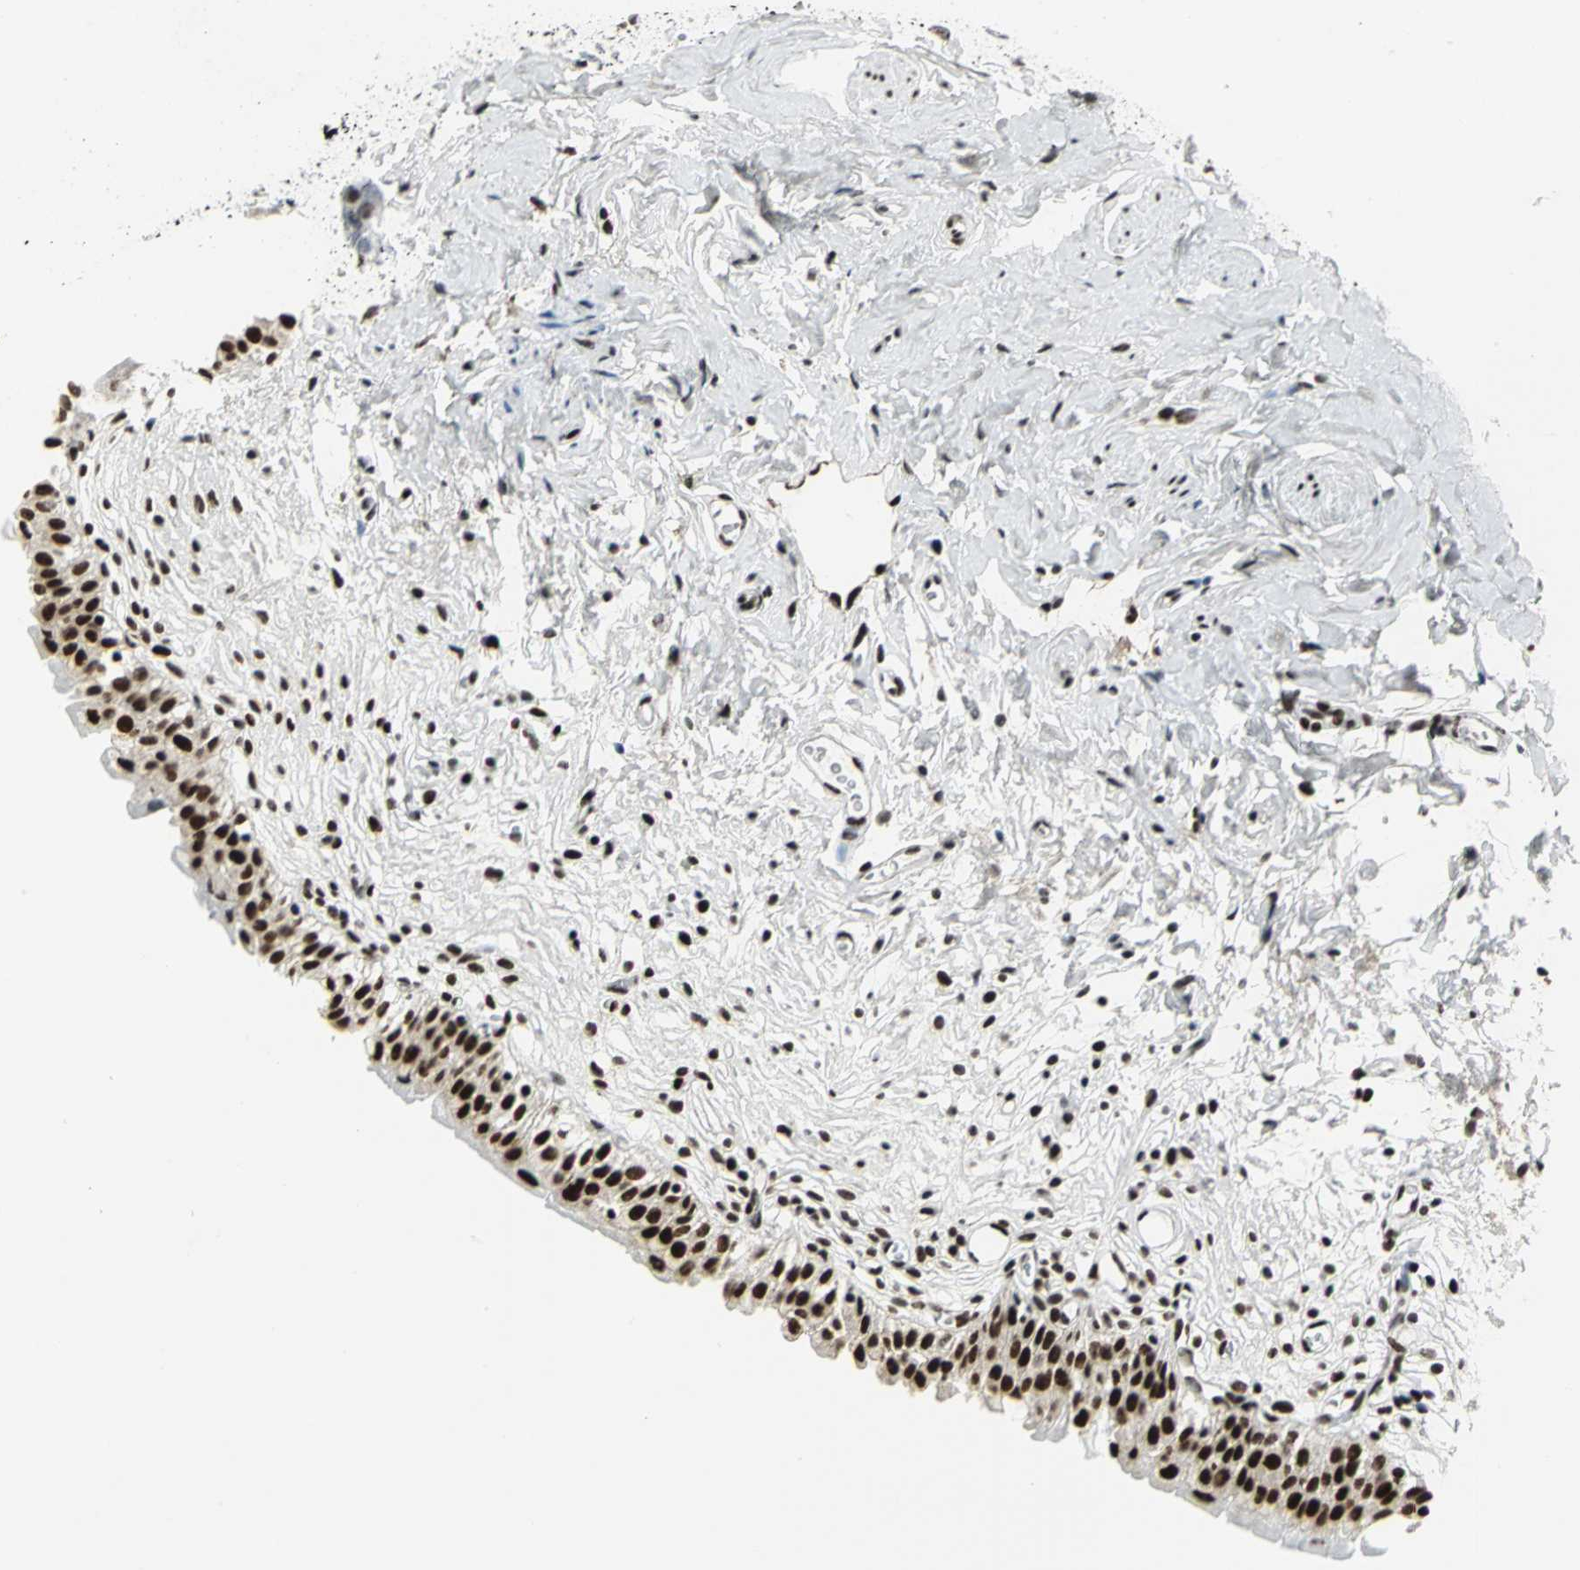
{"staining": {"intensity": "strong", "quantity": ">75%", "location": "nuclear"}, "tissue": "urinary bladder", "cell_type": "Urothelial cells", "image_type": "normal", "snomed": [{"axis": "morphology", "description": "Normal tissue, NOS"}, {"axis": "topography", "description": "Urinary bladder"}], "caption": "IHC (DAB) staining of normal urinary bladder reveals strong nuclear protein expression in about >75% of urothelial cells. Nuclei are stained in blue.", "gene": "SMARCA4", "patient": {"sex": "female", "age": 80}}